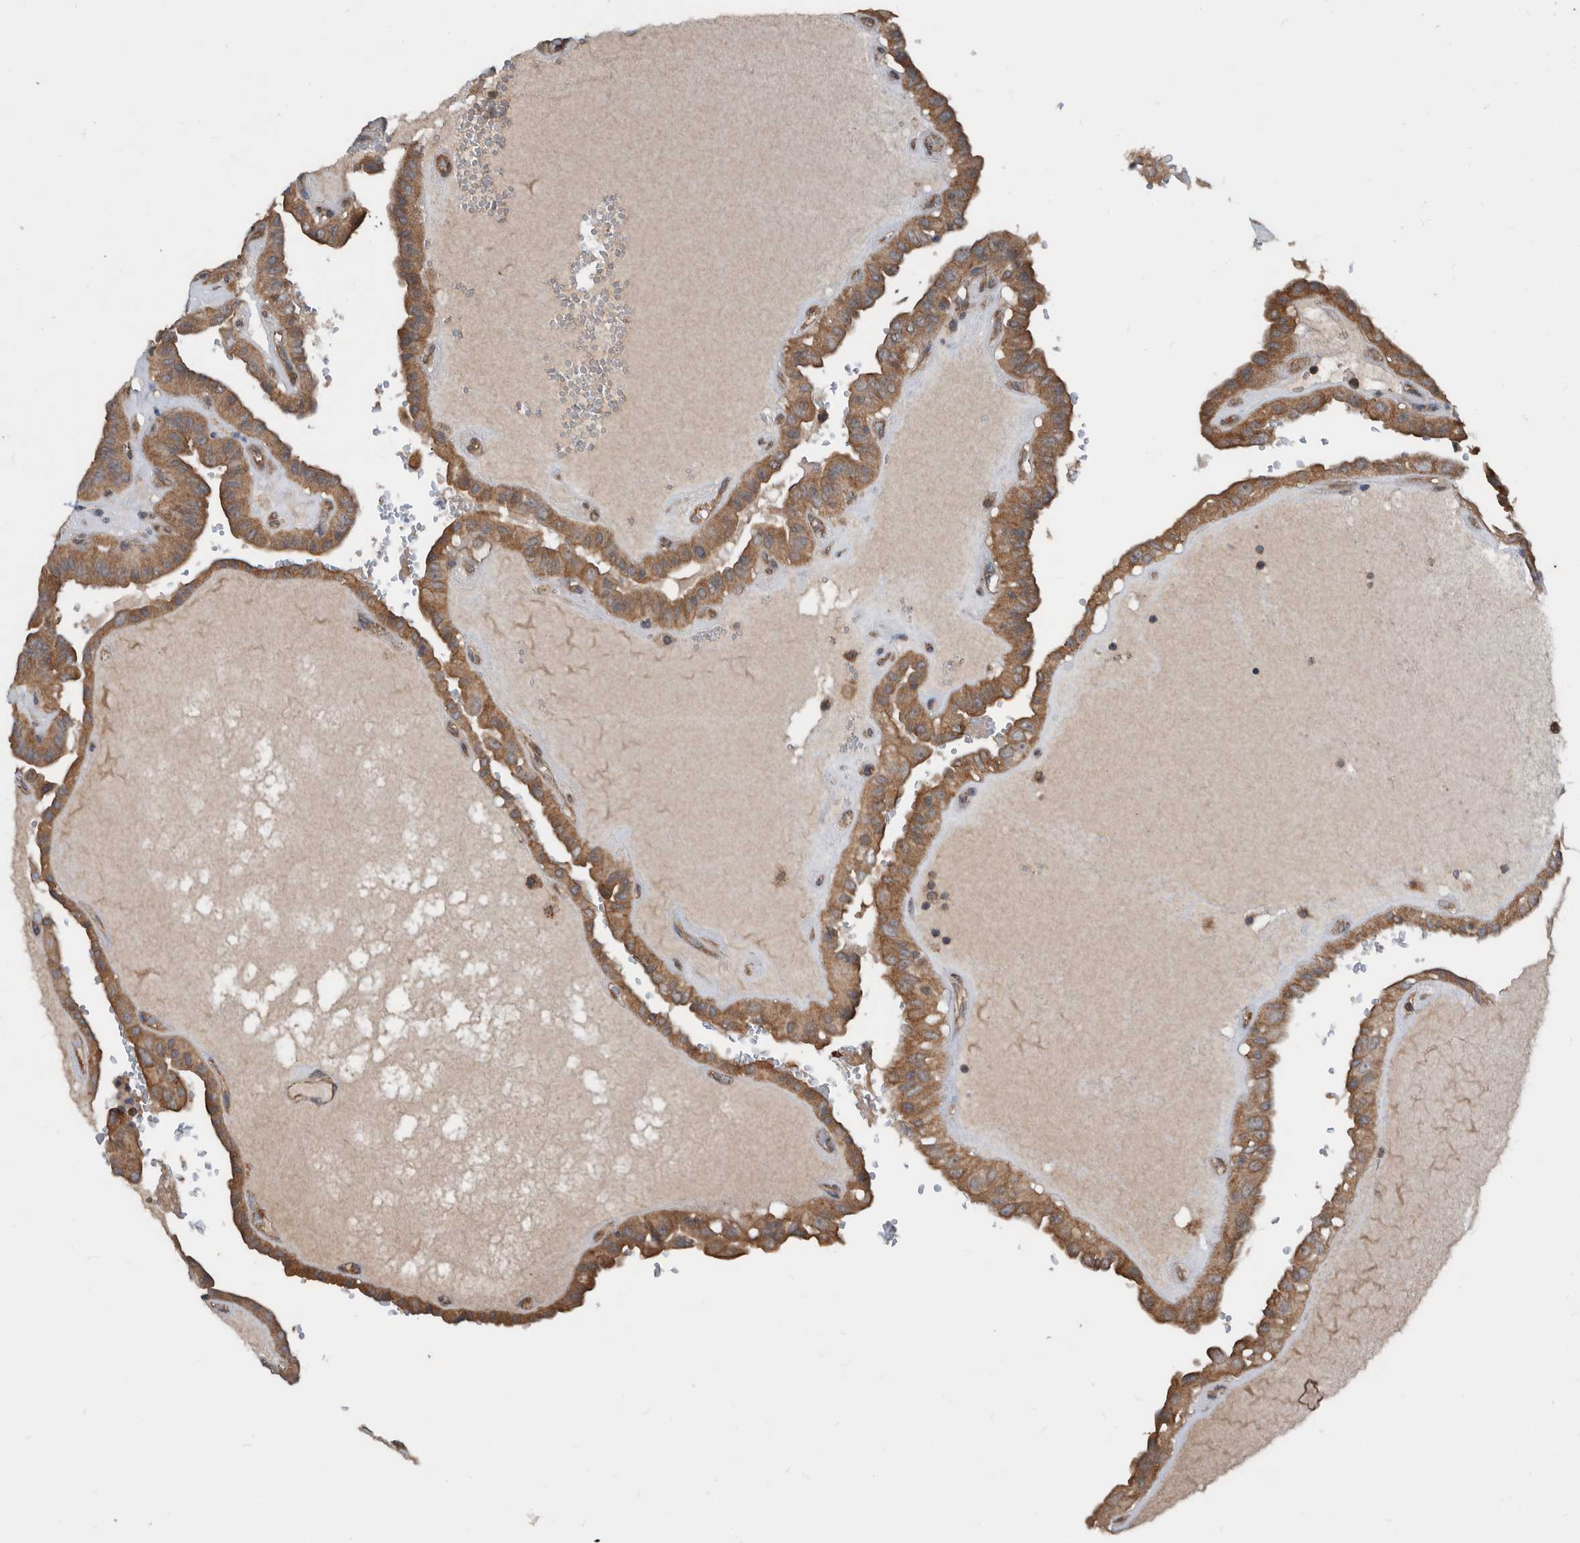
{"staining": {"intensity": "moderate", "quantity": ">75%", "location": "cytoplasmic/membranous"}, "tissue": "thyroid cancer", "cell_type": "Tumor cells", "image_type": "cancer", "snomed": [{"axis": "morphology", "description": "Papillary adenocarcinoma, NOS"}, {"axis": "topography", "description": "Thyroid gland"}], "caption": "This is an image of immunohistochemistry (IHC) staining of papillary adenocarcinoma (thyroid), which shows moderate staining in the cytoplasmic/membranous of tumor cells.", "gene": "AFAP1", "patient": {"sex": "male", "age": 77}}